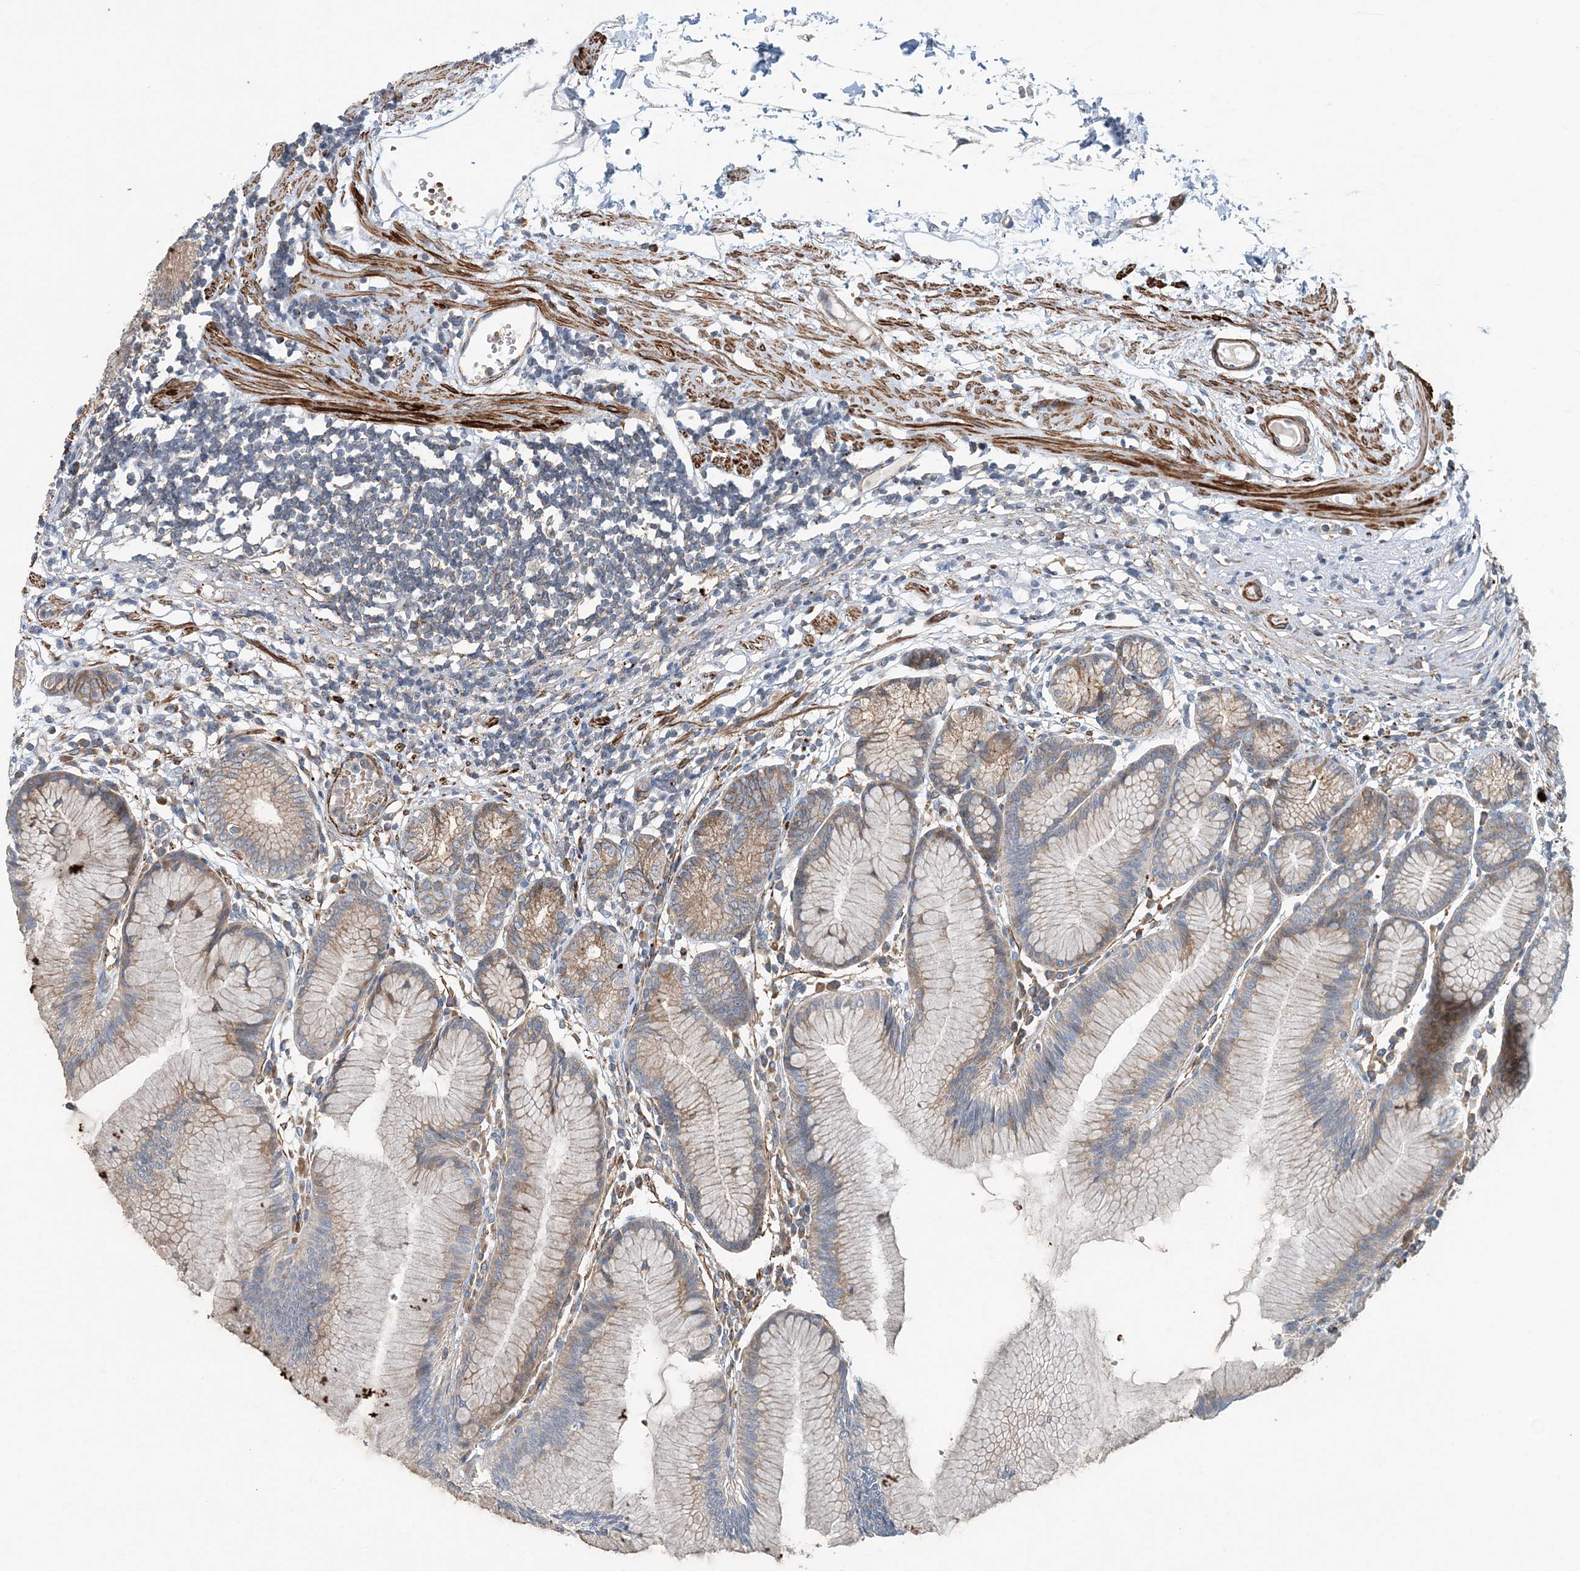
{"staining": {"intensity": "weak", "quantity": "25%-75%", "location": "cytoplasmic/membranous"}, "tissue": "stomach", "cell_type": "Glandular cells", "image_type": "normal", "snomed": [{"axis": "morphology", "description": "Normal tissue, NOS"}, {"axis": "topography", "description": "Stomach"}], "caption": "Immunohistochemical staining of unremarkable stomach shows weak cytoplasmic/membranous protein expression in approximately 25%-75% of glandular cells.", "gene": "TTI1", "patient": {"sex": "female", "age": 57}}